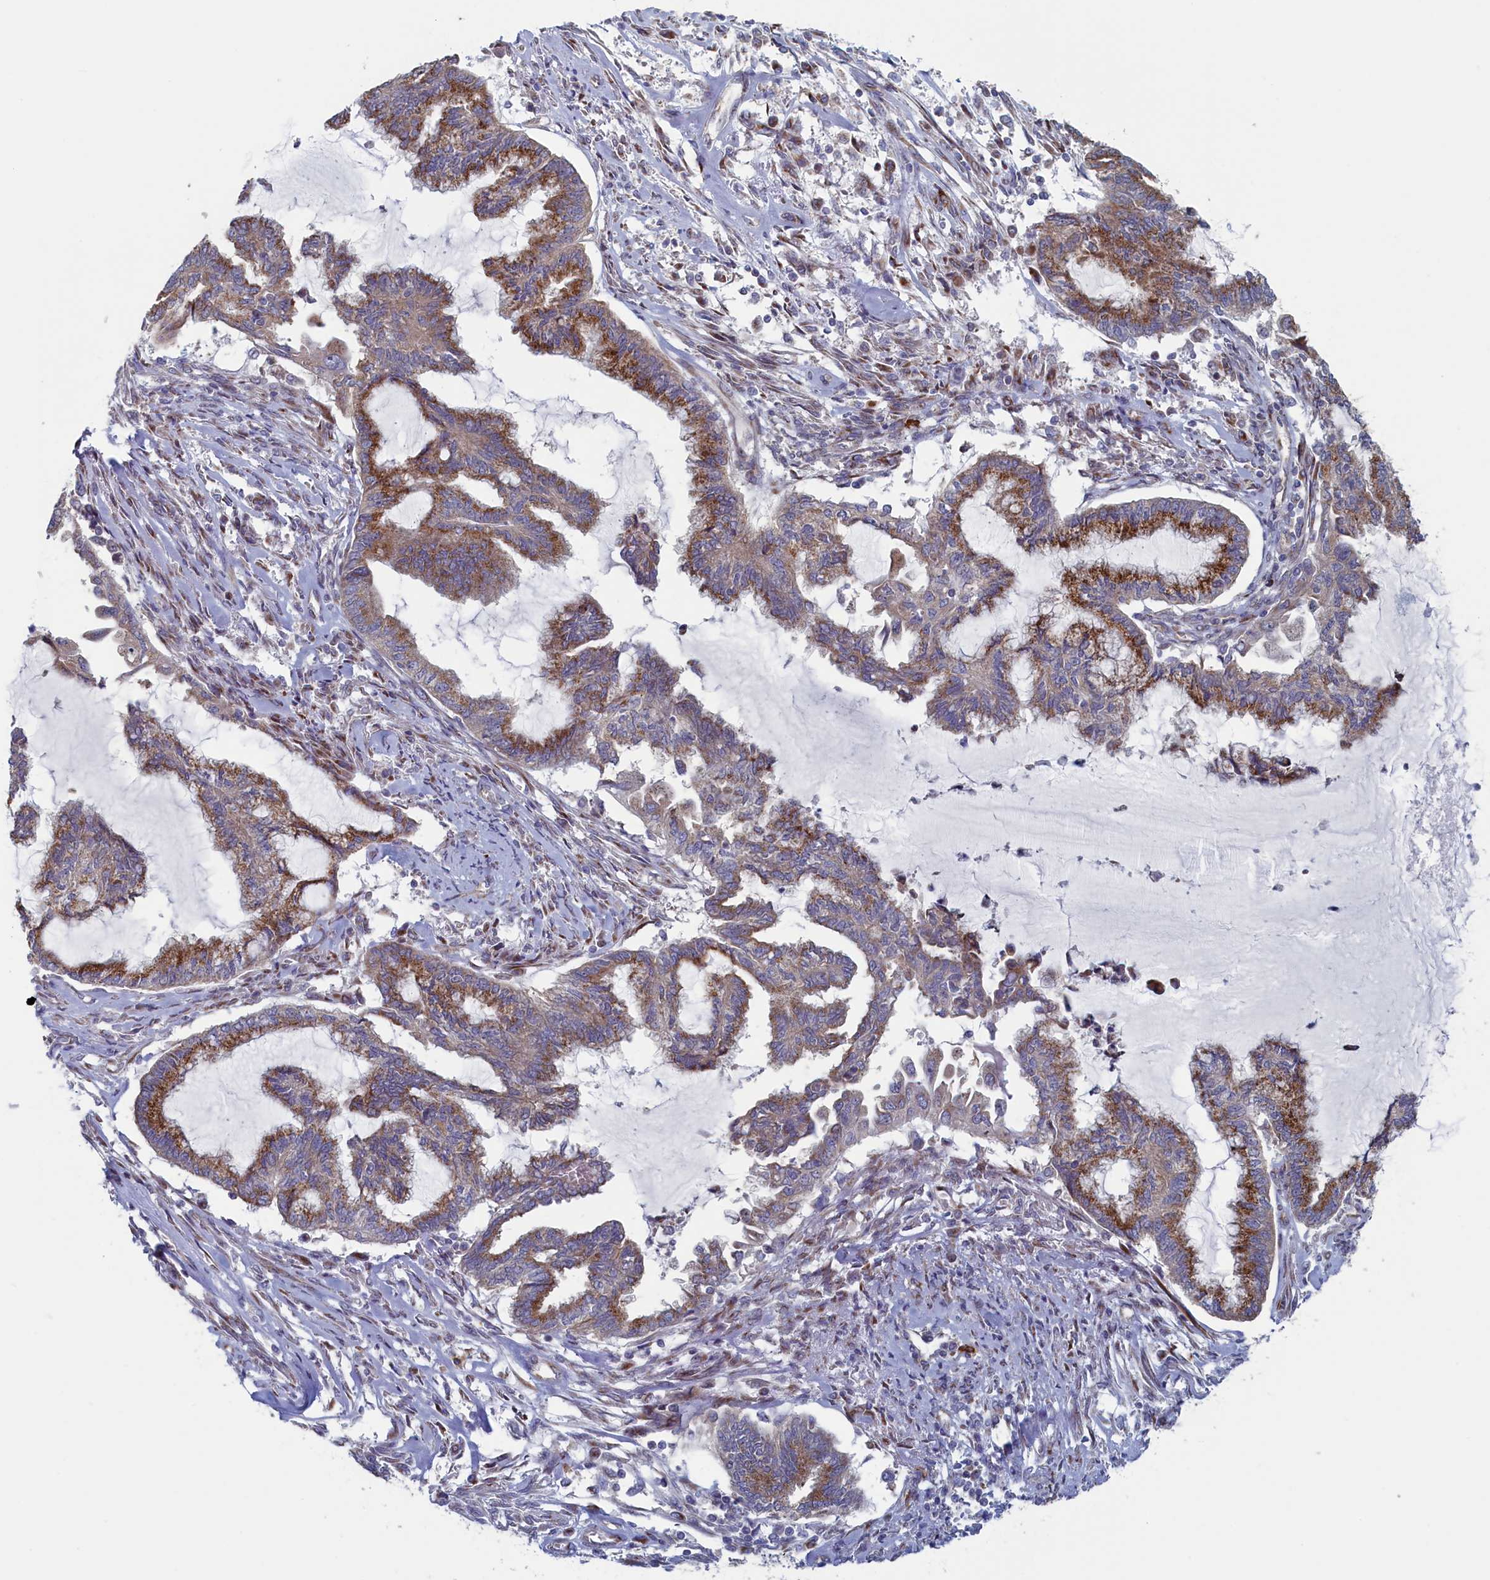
{"staining": {"intensity": "moderate", "quantity": "25%-75%", "location": "cytoplasmic/membranous"}, "tissue": "endometrial cancer", "cell_type": "Tumor cells", "image_type": "cancer", "snomed": [{"axis": "morphology", "description": "Adenocarcinoma, NOS"}, {"axis": "topography", "description": "Endometrium"}], "caption": "This photomicrograph exhibits adenocarcinoma (endometrial) stained with immunohistochemistry to label a protein in brown. The cytoplasmic/membranous of tumor cells show moderate positivity for the protein. Nuclei are counter-stained blue.", "gene": "MTFMT", "patient": {"sex": "female", "age": 86}}